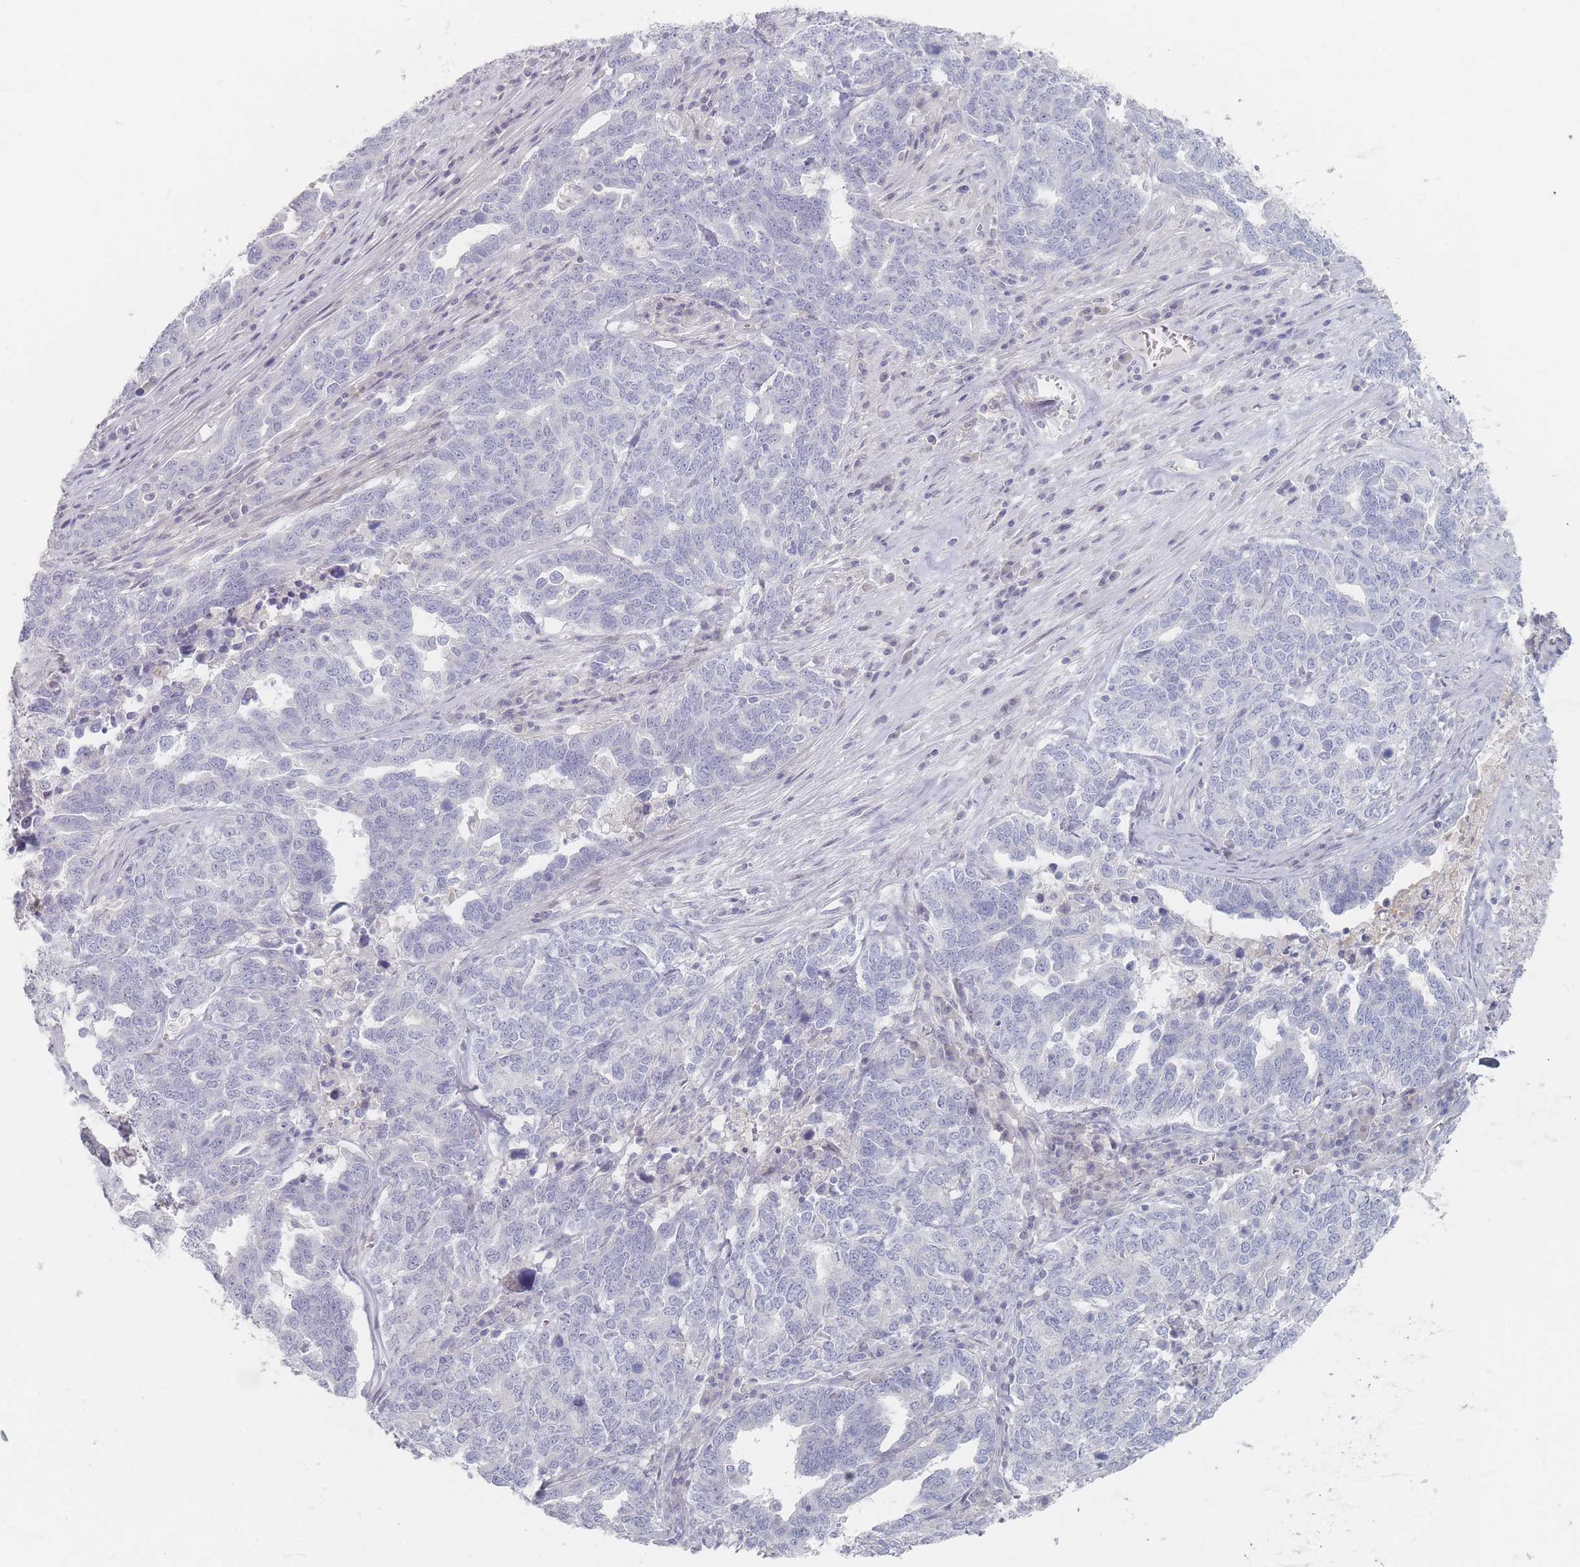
{"staining": {"intensity": "negative", "quantity": "none", "location": "none"}, "tissue": "ovarian cancer", "cell_type": "Tumor cells", "image_type": "cancer", "snomed": [{"axis": "morphology", "description": "Carcinoma, endometroid"}, {"axis": "topography", "description": "Ovary"}], "caption": "Tumor cells are negative for protein expression in human ovarian cancer (endometroid carcinoma).", "gene": "CD37", "patient": {"sex": "female", "age": 62}}